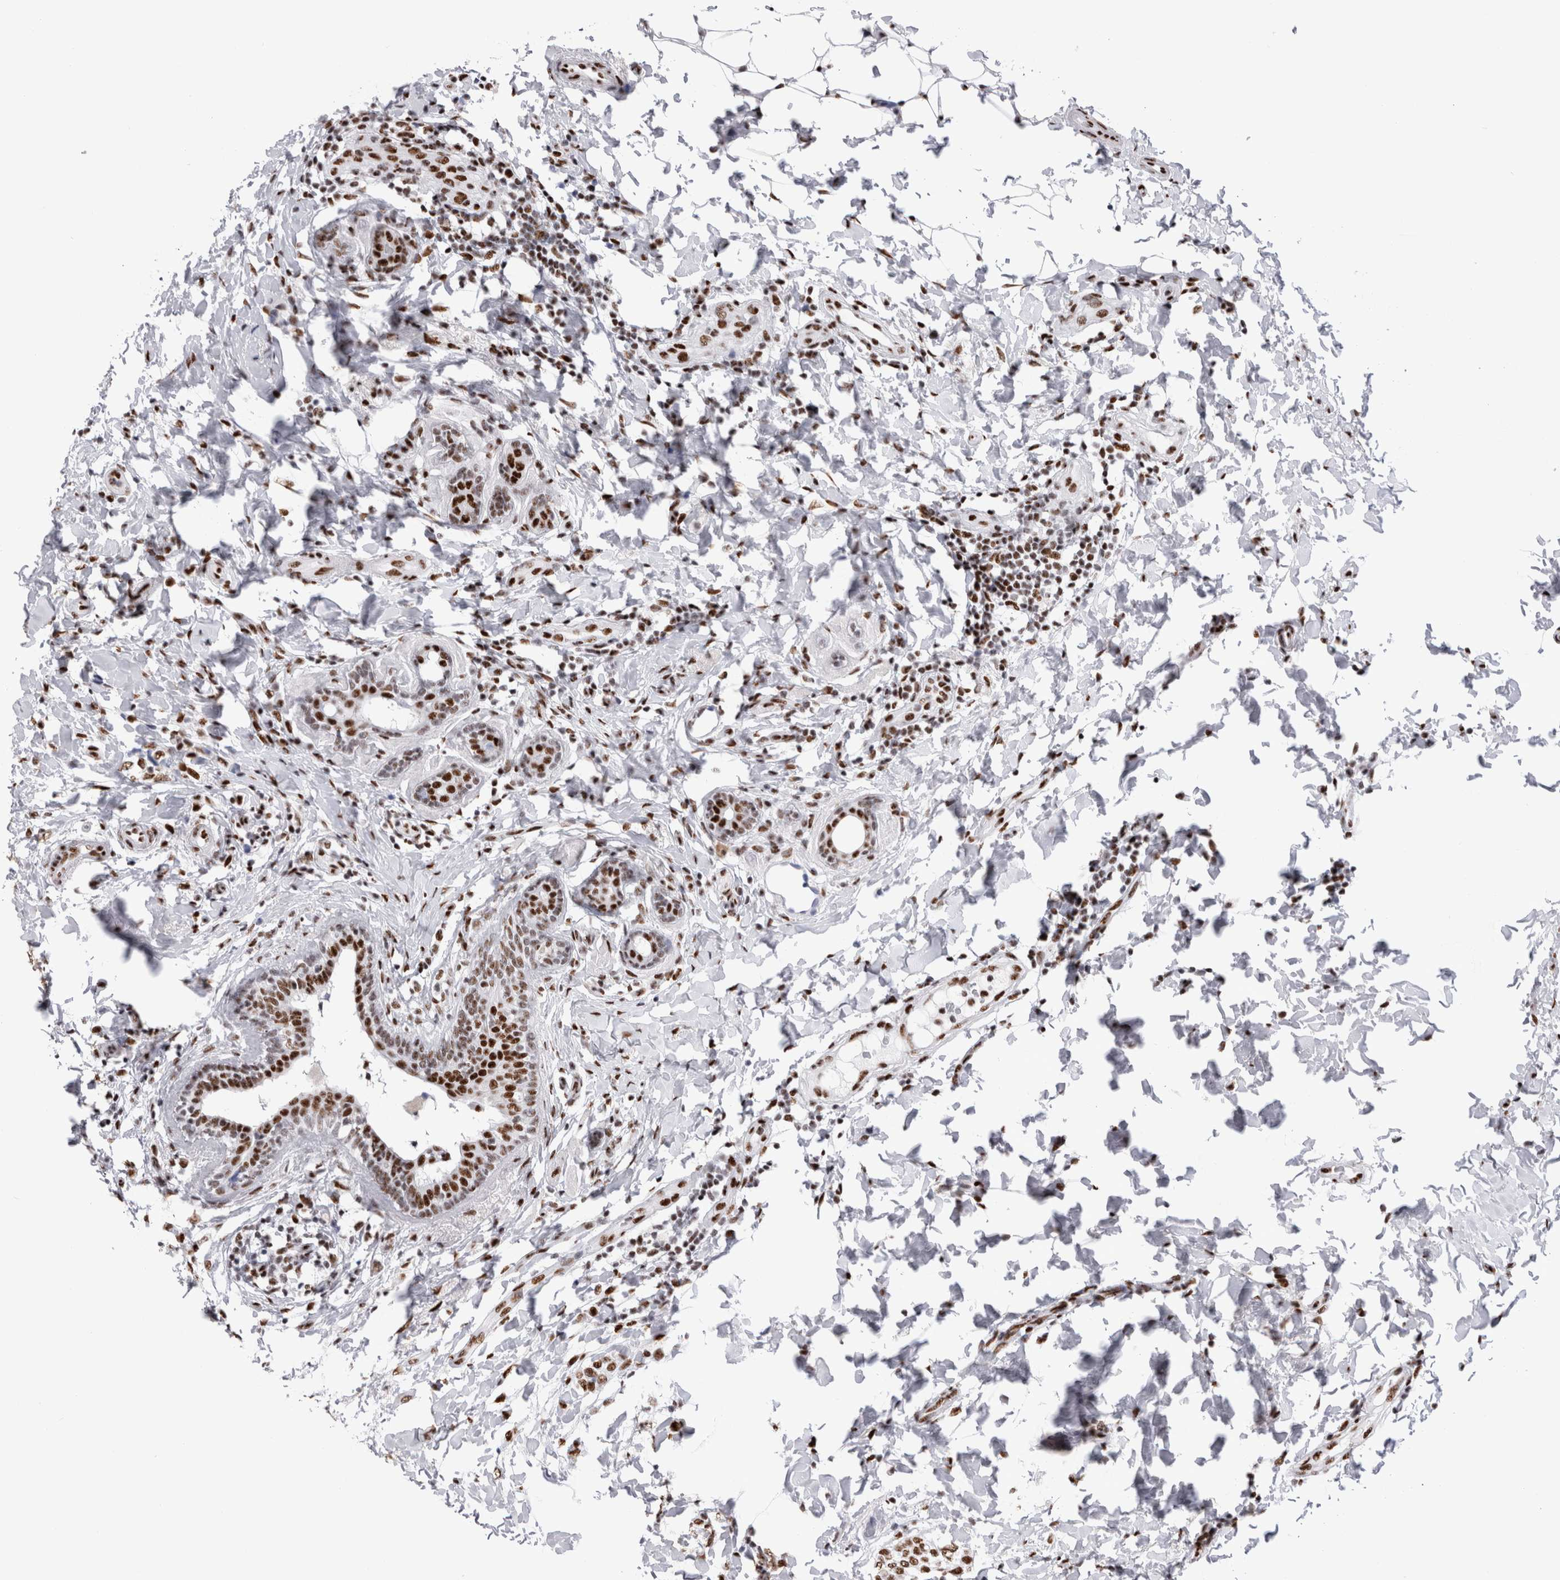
{"staining": {"intensity": "strong", "quantity": ">75%", "location": "nuclear"}, "tissue": "breast cancer", "cell_type": "Tumor cells", "image_type": "cancer", "snomed": [{"axis": "morphology", "description": "Normal tissue, NOS"}, {"axis": "morphology", "description": "Lobular carcinoma"}, {"axis": "topography", "description": "Breast"}], "caption": "IHC staining of breast cancer, which shows high levels of strong nuclear staining in about >75% of tumor cells indicating strong nuclear protein staining. The staining was performed using DAB (3,3'-diaminobenzidine) (brown) for protein detection and nuclei were counterstained in hematoxylin (blue).", "gene": "RBM6", "patient": {"sex": "female", "age": 47}}